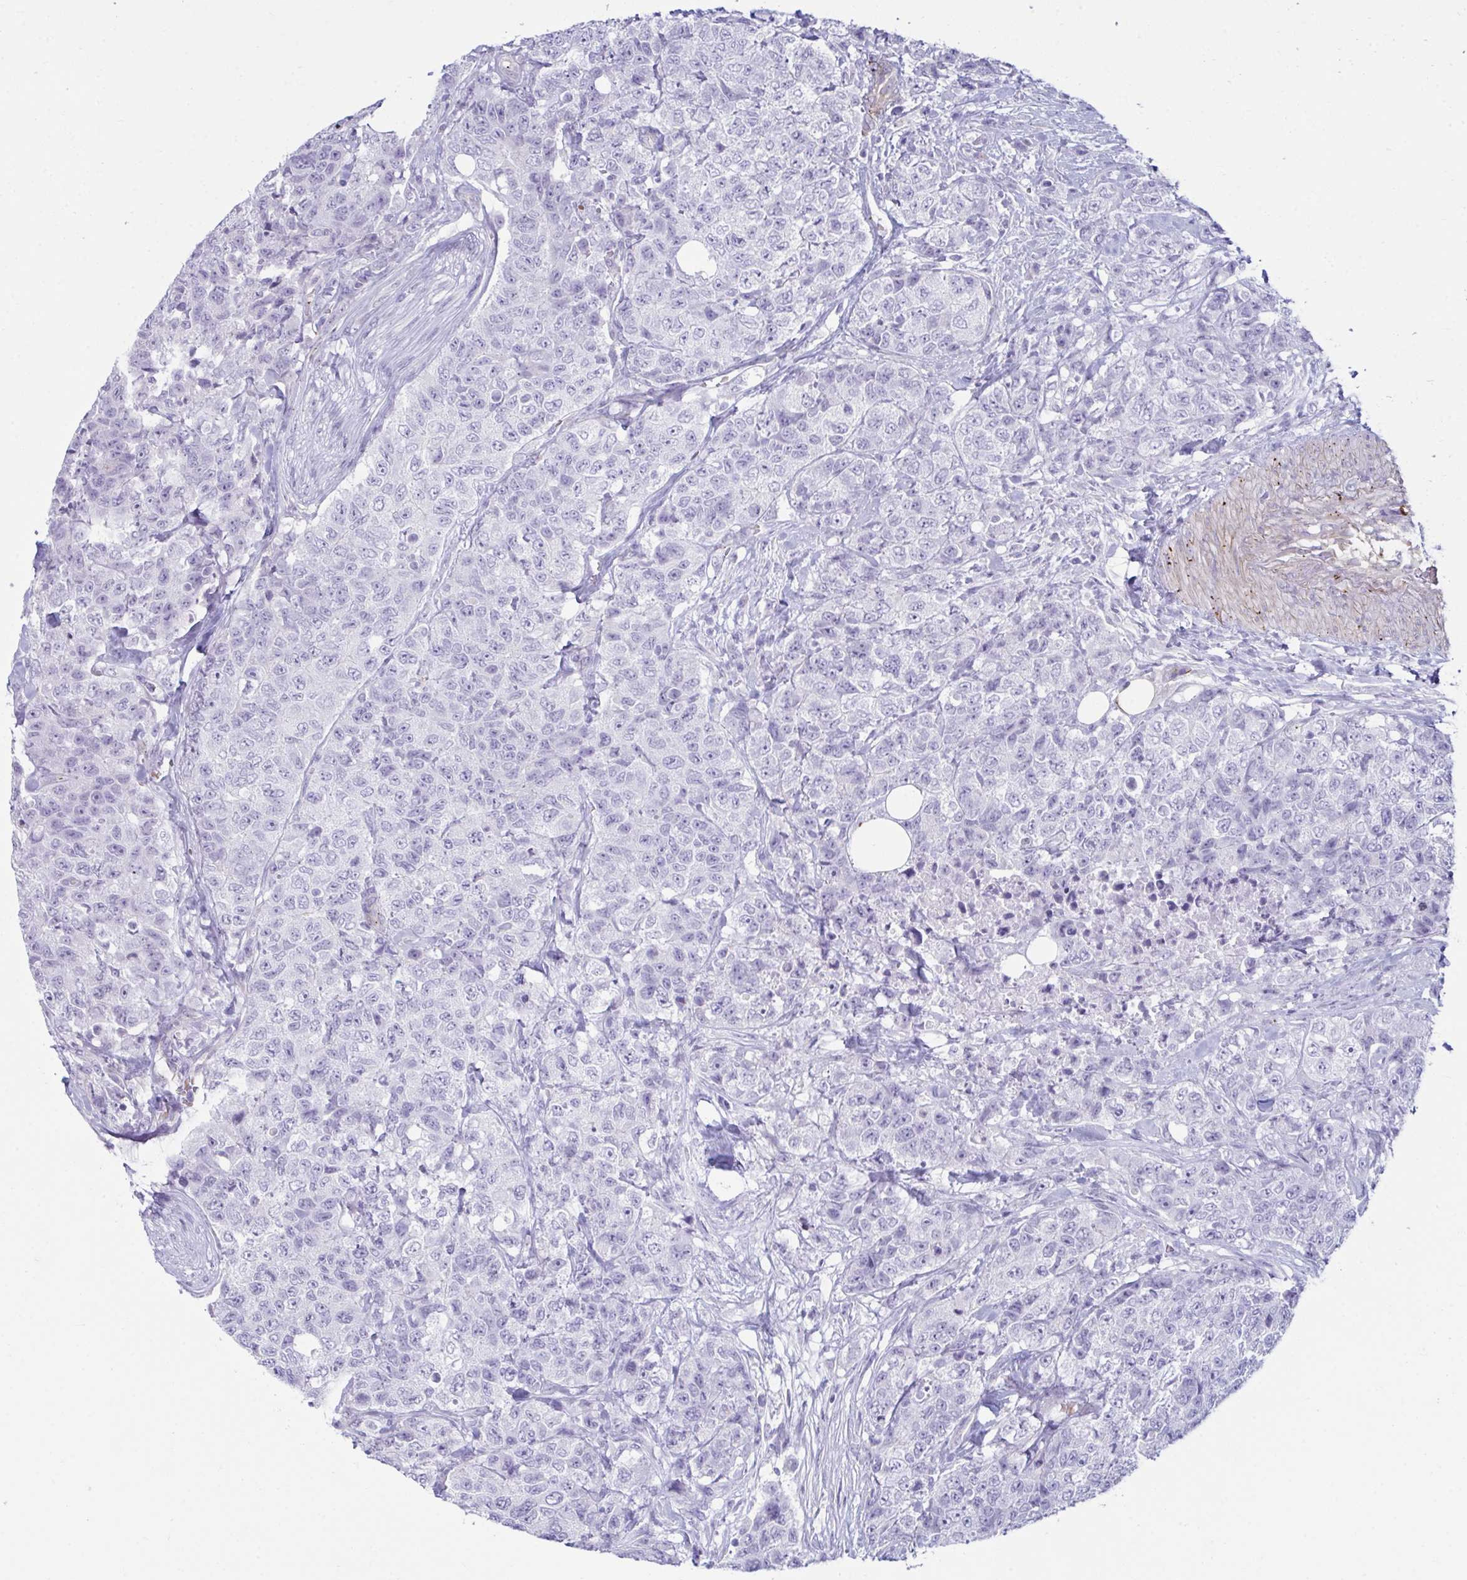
{"staining": {"intensity": "negative", "quantity": "none", "location": "none"}, "tissue": "urothelial cancer", "cell_type": "Tumor cells", "image_type": "cancer", "snomed": [{"axis": "morphology", "description": "Urothelial carcinoma, High grade"}, {"axis": "topography", "description": "Urinary bladder"}], "caption": "The histopathology image reveals no staining of tumor cells in high-grade urothelial carcinoma.", "gene": "UBL3", "patient": {"sex": "female", "age": 78}}